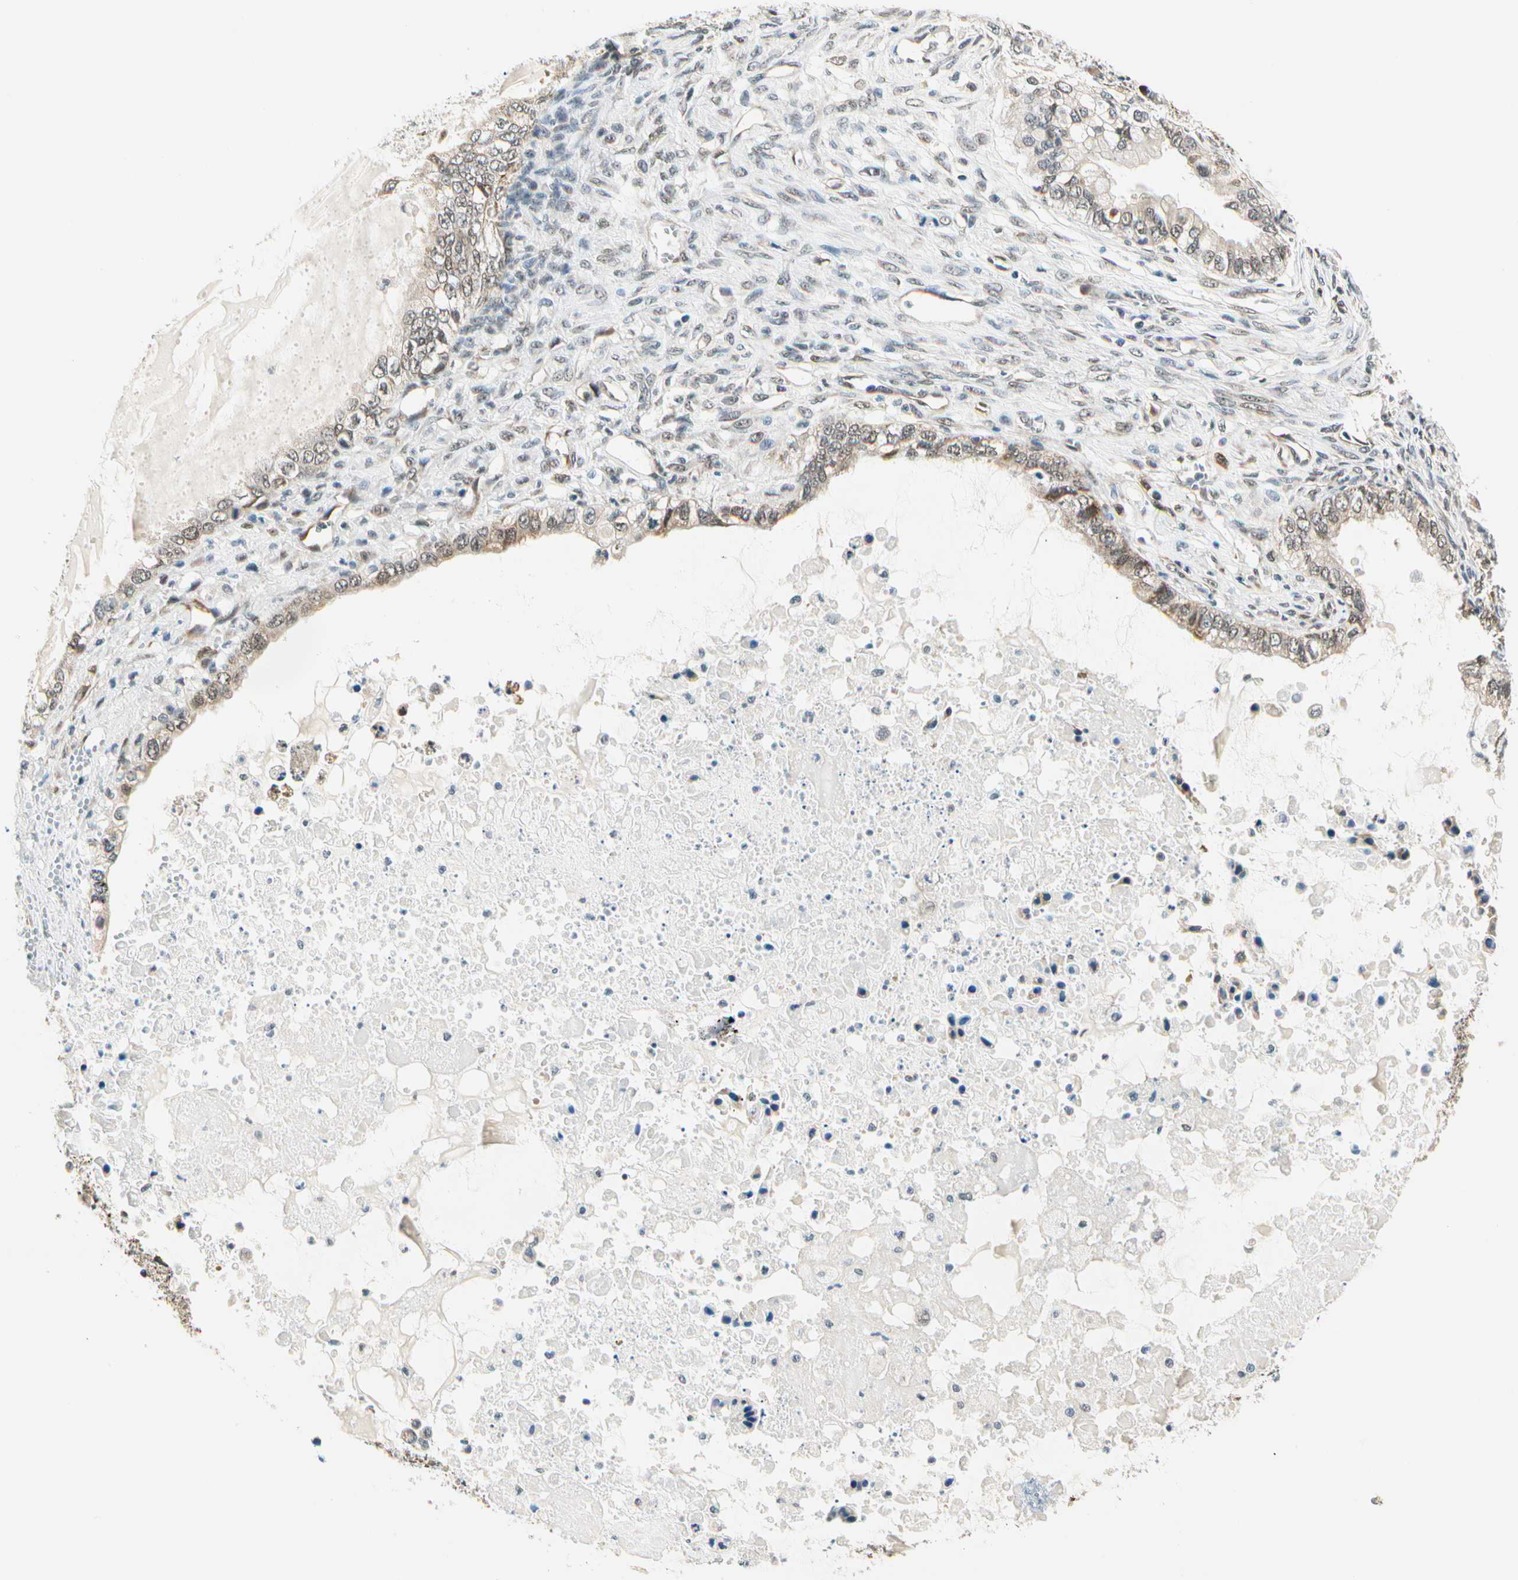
{"staining": {"intensity": "weak", "quantity": "25%-75%", "location": "cytoplasmic/membranous"}, "tissue": "ovarian cancer", "cell_type": "Tumor cells", "image_type": "cancer", "snomed": [{"axis": "morphology", "description": "Cystadenocarcinoma, mucinous, NOS"}, {"axis": "topography", "description": "Ovary"}], "caption": "Immunohistochemical staining of ovarian cancer reveals low levels of weak cytoplasmic/membranous positivity in approximately 25%-75% of tumor cells. The staining was performed using DAB, with brown indicating positive protein expression. Nuclei are stained blue with hematoxylin.", "gene": "PDK2", "patient": {"sex": "female", "age": 80}}